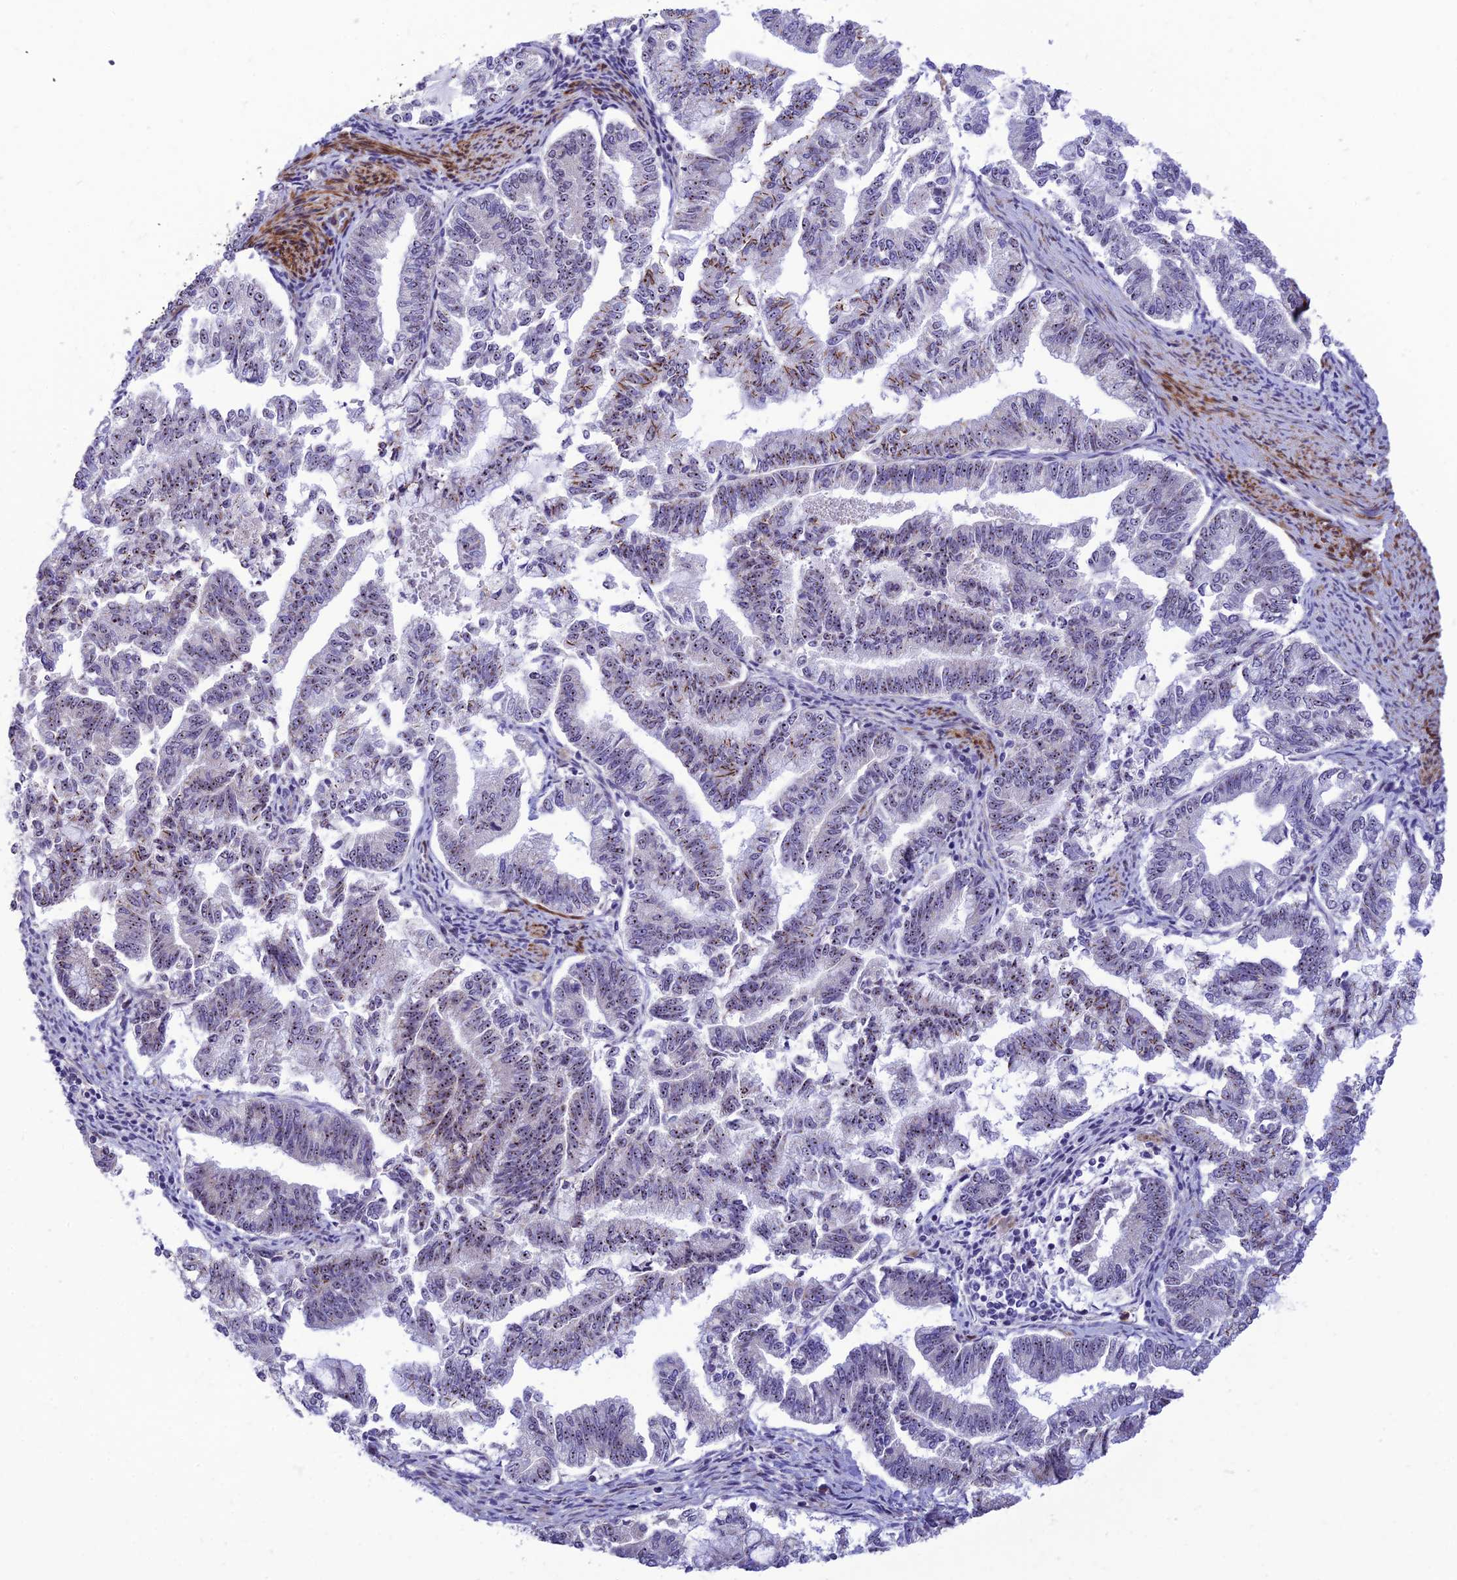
{"staining": {"intensity": "weak", "quantity": "25%-75%", "location": "nuclear"}, "tissue": "endometrial cancer", "cell_type": "Tumor cells", "image_type": "cancer", "snomed": [{"axis": "morphology", "description": "Adenocarcinoma, NOS"}, {"axis": "topography", "description": "Endometrium"}], "caption": "Human endometrial cancer stained for a protein (brown) shows weak nuclear positive staining in approximately 25%-75% of tumor cells.", "gene": "KBTBD7", "patient": {"sex": "female", "age": 79}}